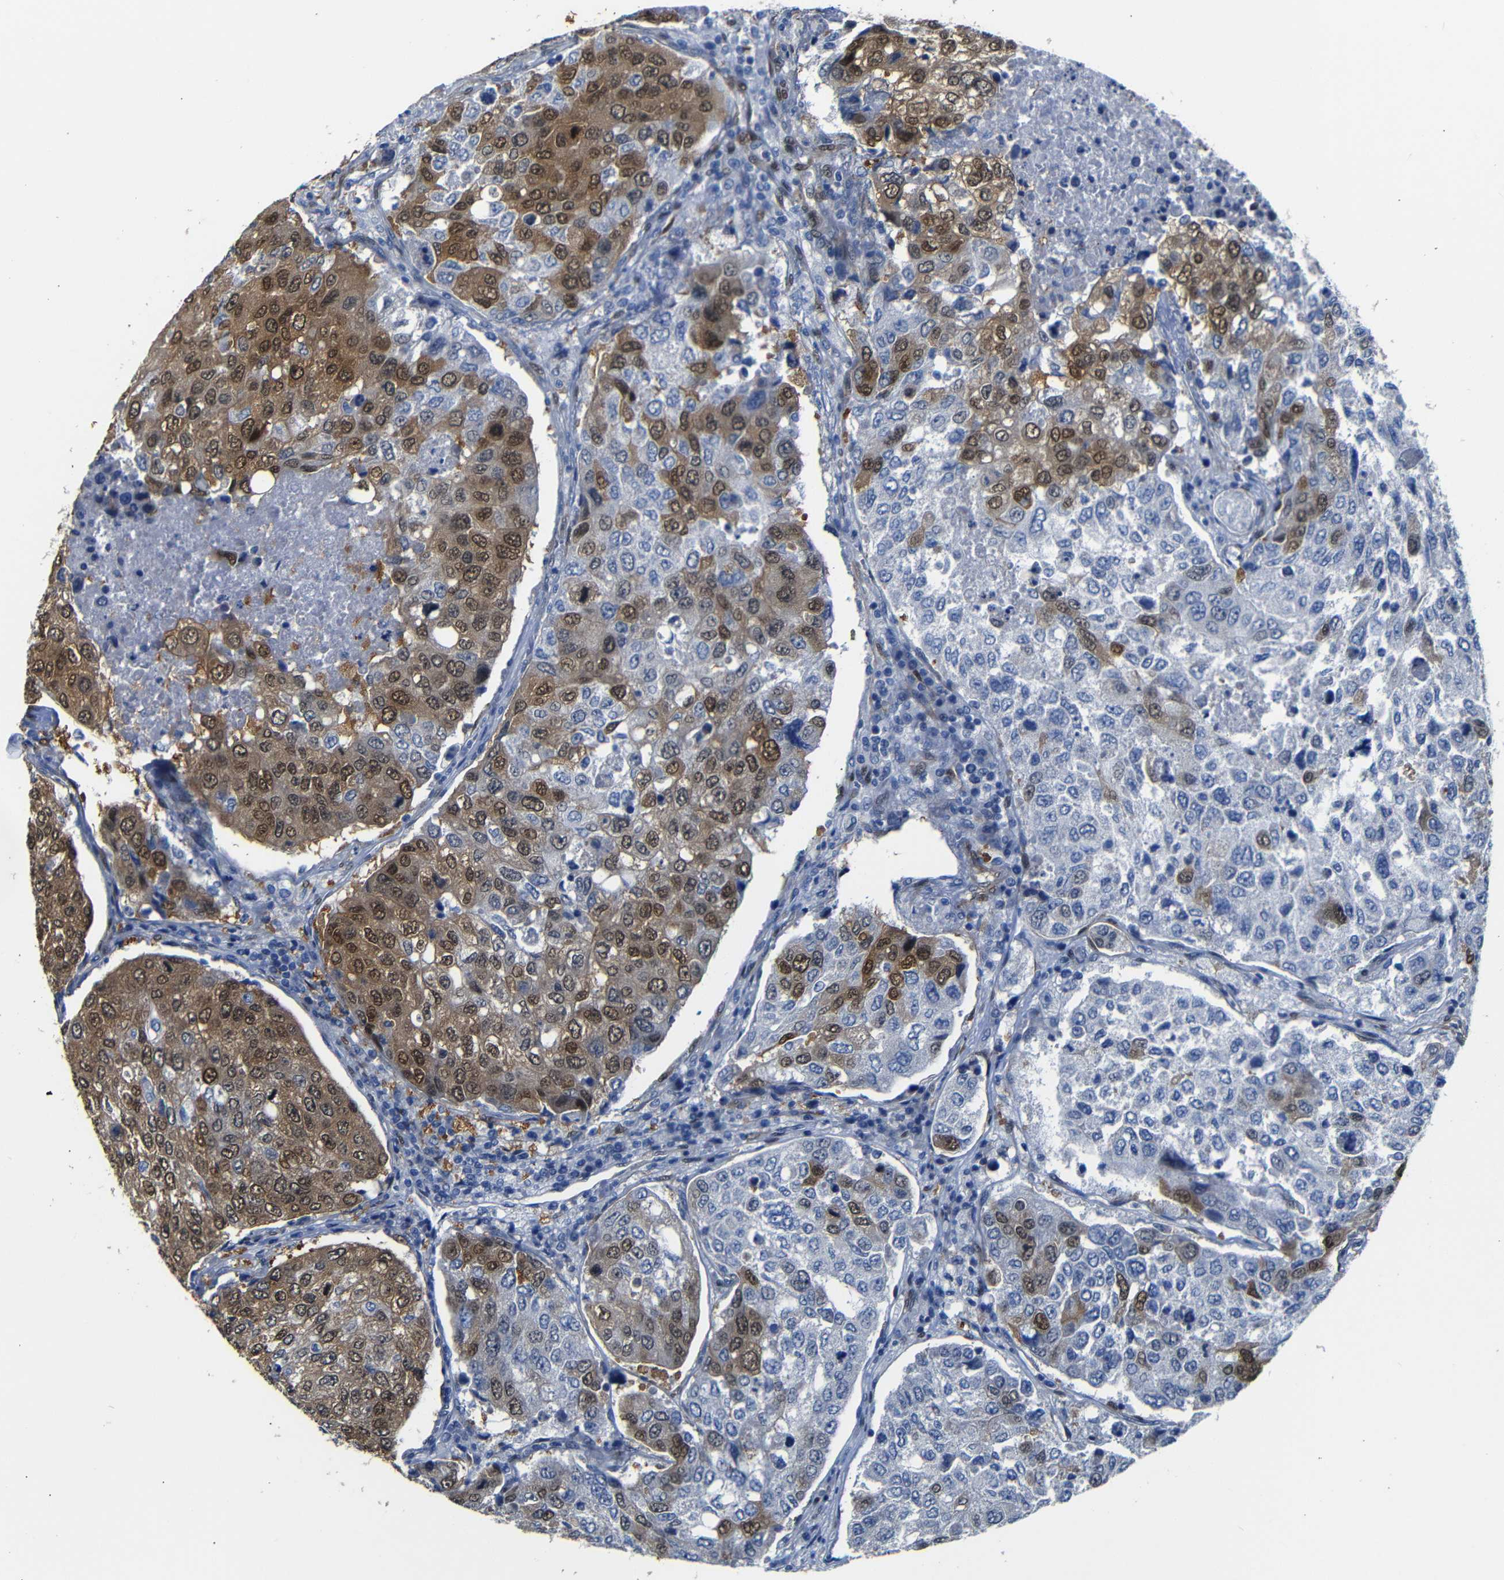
{"staining": {"intensity": "moderate", "quantity": "25%-75%", "location": "cytoplasmic/membranous,nuclear"}, "tissue": "urothelial cancer", "cell_type": "Tumor cells", "image_type": "cancer", "snomed": [{"axis": "morphology", "description": "Urothelial carcinoma, High grade"}, {"axis": "topography", "description": "Lymph node"}, {"axis": "topography", "description": "Urinary bladder"}], "caption": "This photomicrograph exhibits immunohistochemistry staining of human urothelial cancer, with medium moderate cytoplasmic/membranous and nuclear expression in approximately 25%-75% of tumor cells.", "gene": "YAP1", "patient": {"sex": "male", "age": 51}}